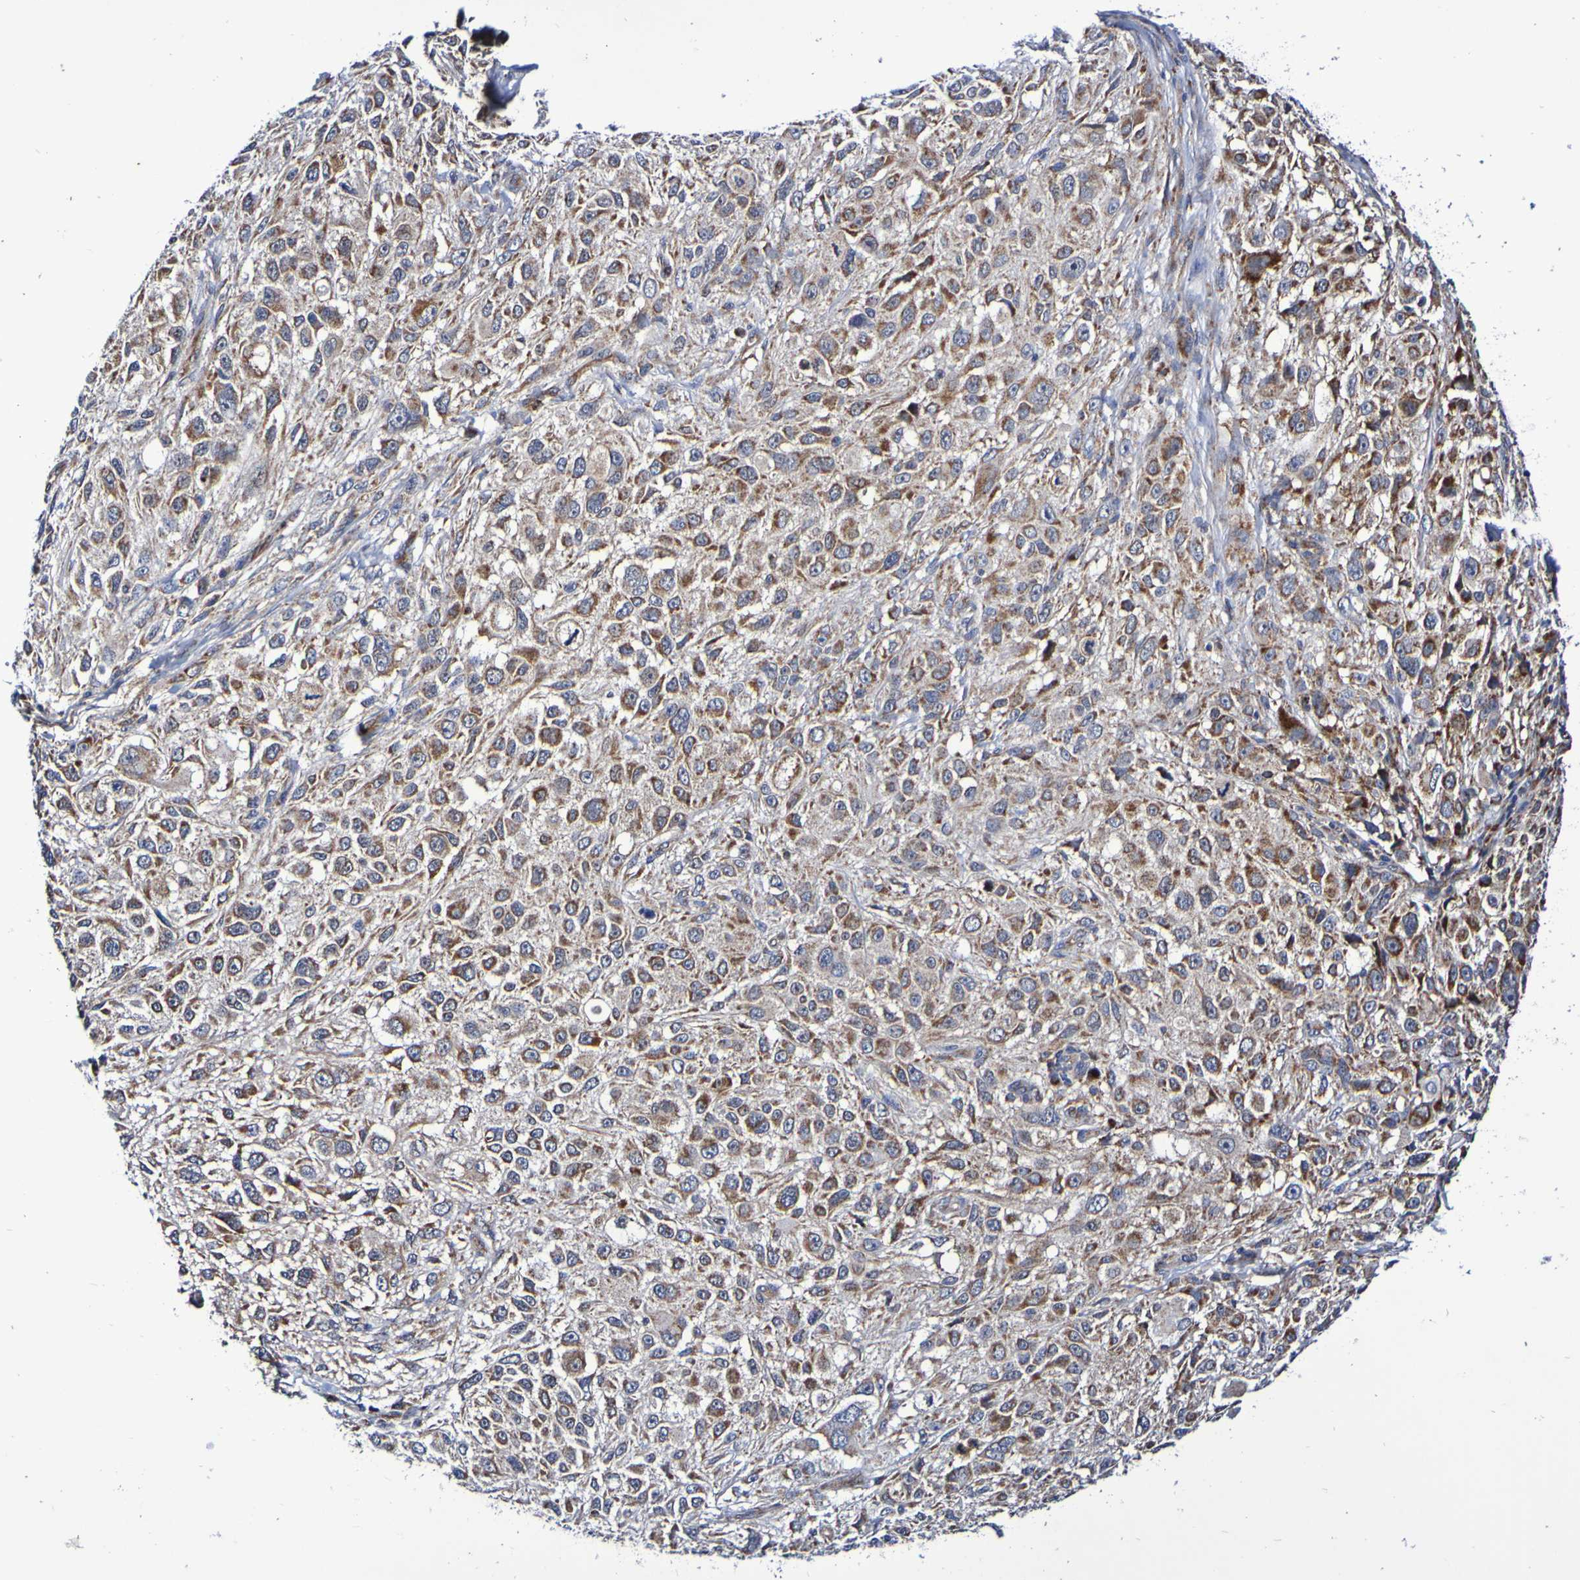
{"staining": {"intensity": "moderate", "quantity": ">75%", "location": "cytoplasmic/membranous"}, "tissue": "melanoma", "cell_type": "Tumor cells", "image_type": "cancer", "snomed": [{"axis": "morphology", "description": "Necrosis, NOS"}, {"axis": "morphology", "description": "Malignant melanoma, NOS"}, {"axis": "topography", "description": "Skin"}], "caption": "This is an image of immunohistochemistry (IHC) staining of malignant melanoma, which shows moderate expression in the cytoplasmic/membranous of tumor cells.", "gene": "GJB1", "patient": {"sex": "female", "age": 87}}